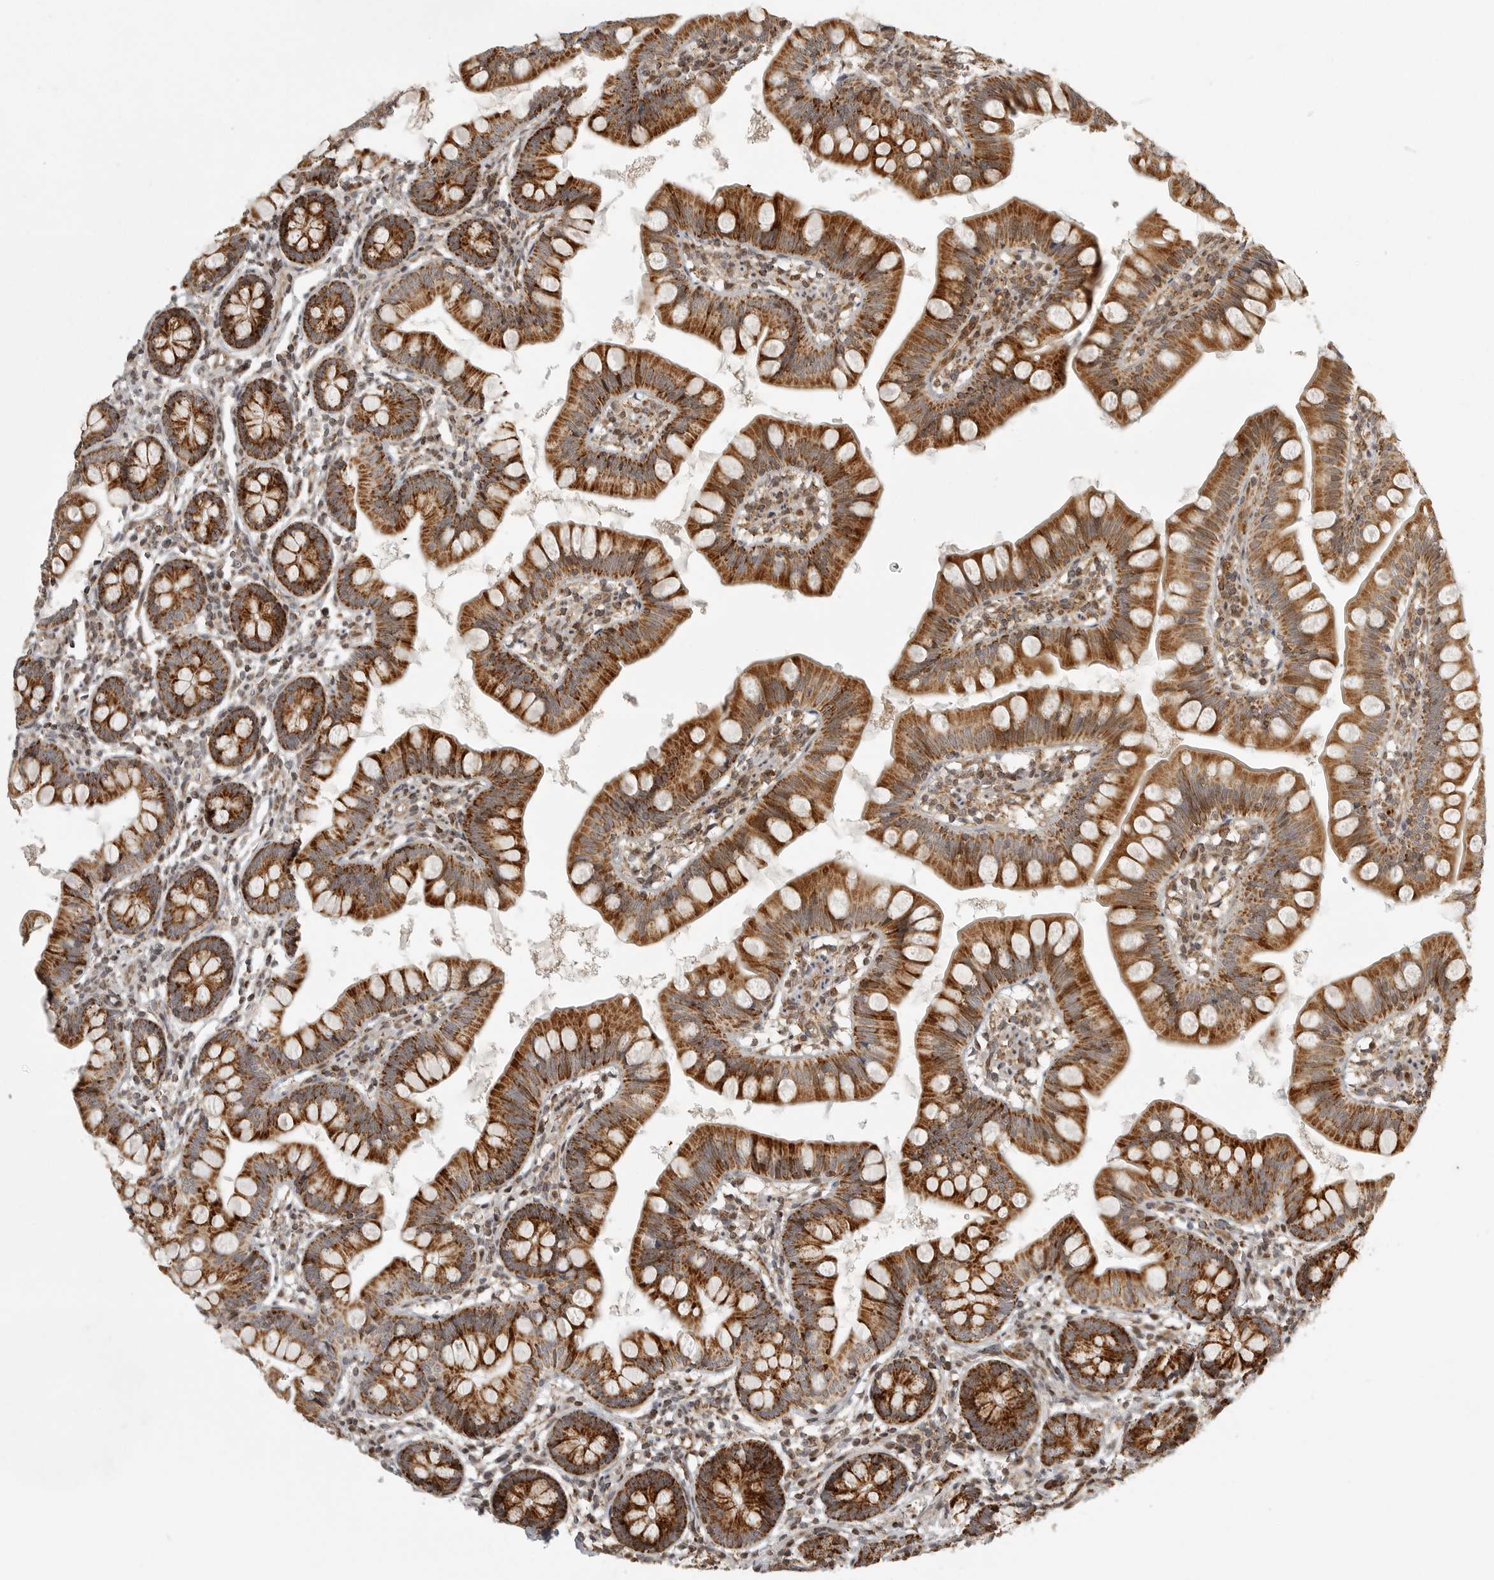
{"staining": {"intensity": "strong", "quantity": ">75%", "location": "cytoplasmic/membranous"}, "tissue": "small intestine", "cell_type": "Glandular cells", "image_type": "normal", "snomed": [{"axis": "morphology", "description": "Normal tissue, NOS"}, {"axis": "topography", "description": "Small intestine"}], "caption": "Immunohistochemistry of unremarkable human small intestine reveals high levels of strong cytoplasmic/membranous positivity in about >75% of glandular cells.", "gene": "NARS2", "patient": {"sex": "male", "age": 7}}